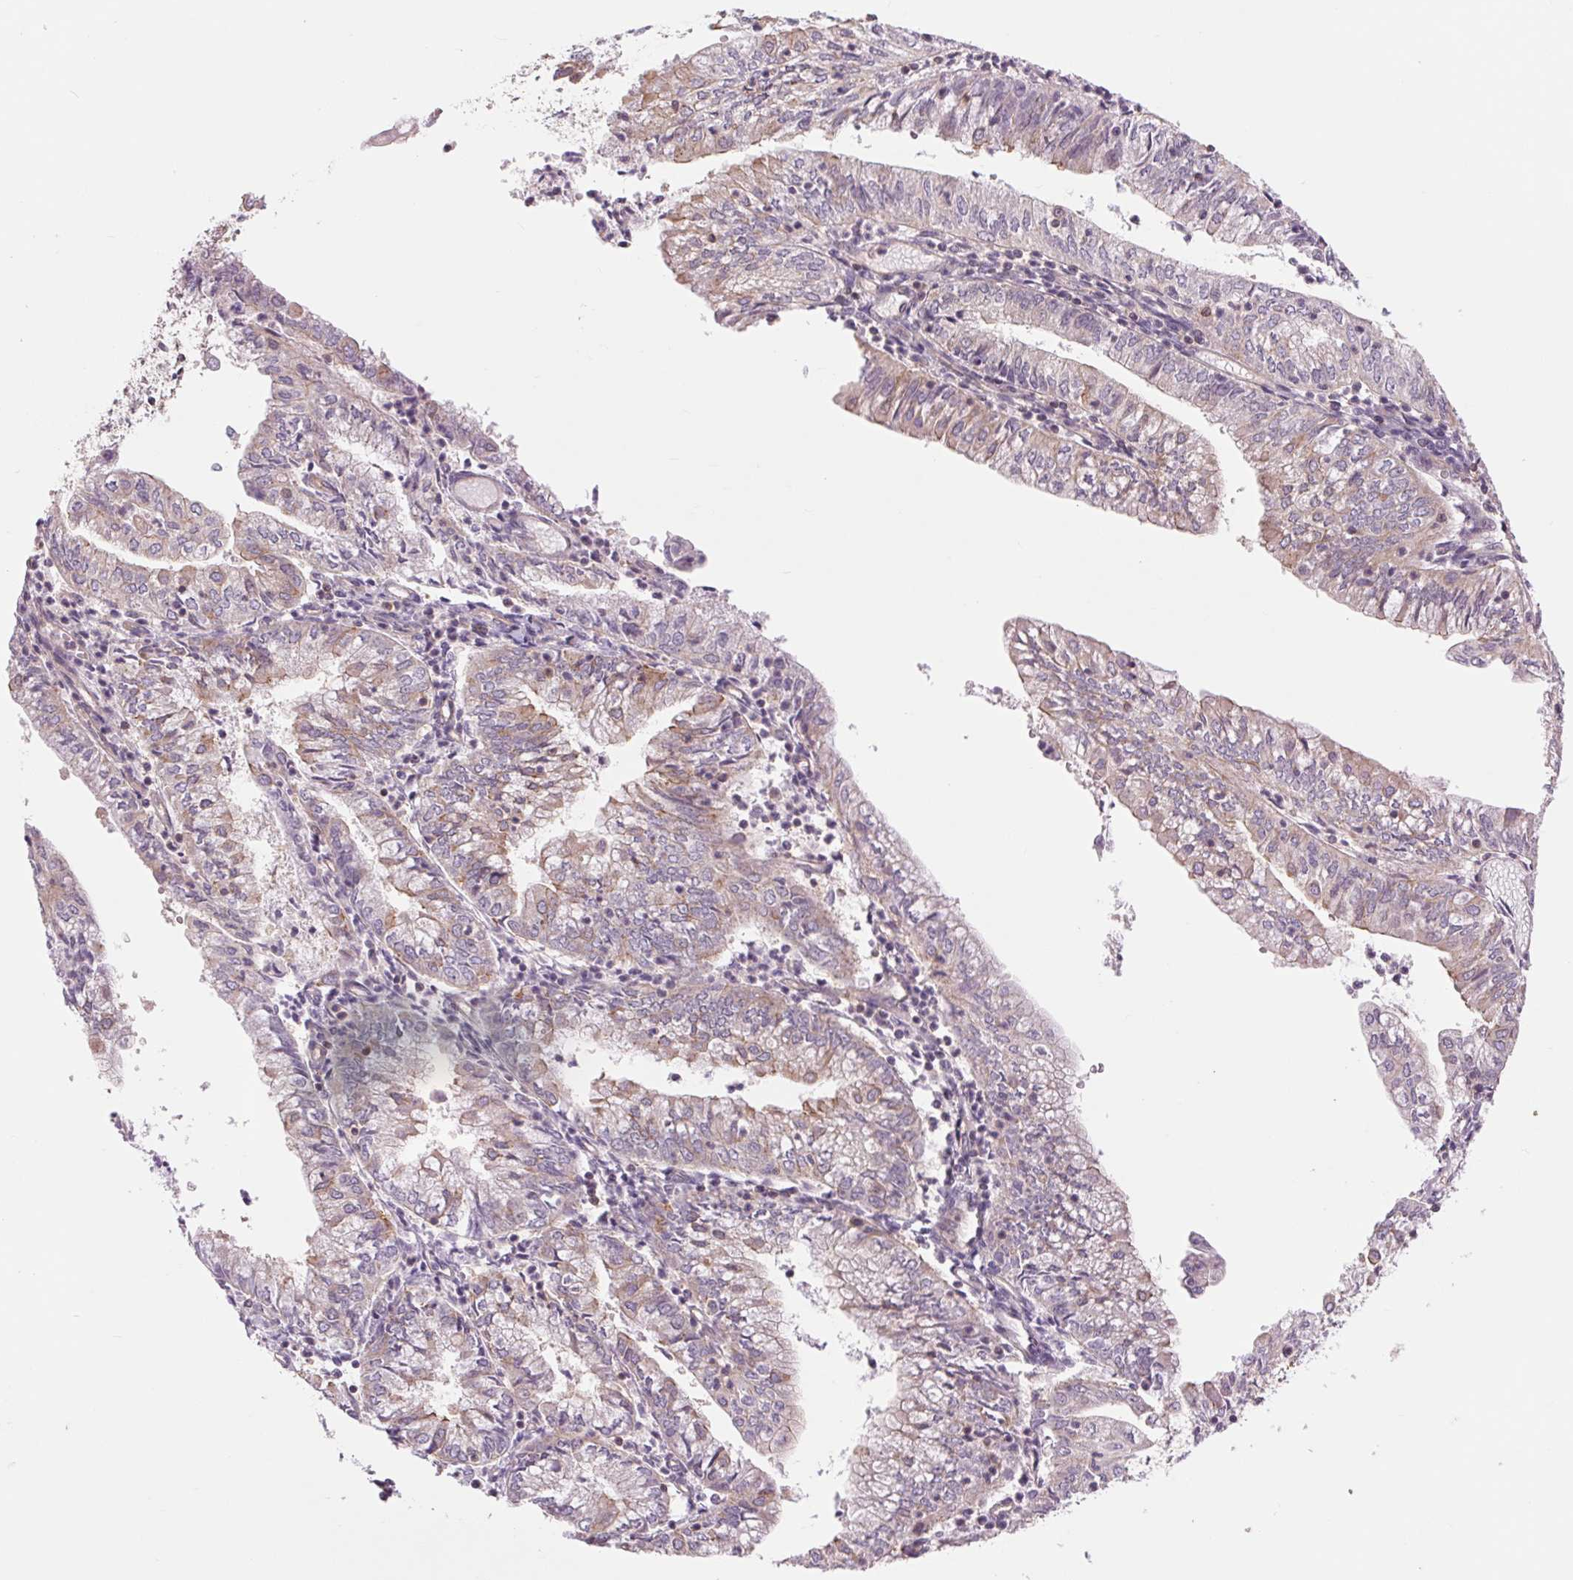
{"staining": {"intensity": "weak", "quantity": "<25%", "location": "cytoplasmic/membranous"}, "tissue": "endometrial cancer", "cell_type": "Tumor cells", "image_type": "cancer", "snomed": [{"axis": "morphology", "description": "Adenocarcinoma, NOS"}, {"axis": "topography", "description": "Endometrium"}], "caption": "Endometrial cancer was stained to show a protein in brown. There is no significant positivity in tumor cells.", "gene": "SH3RF2", "patient": {"sex": "female", "age": 55}}